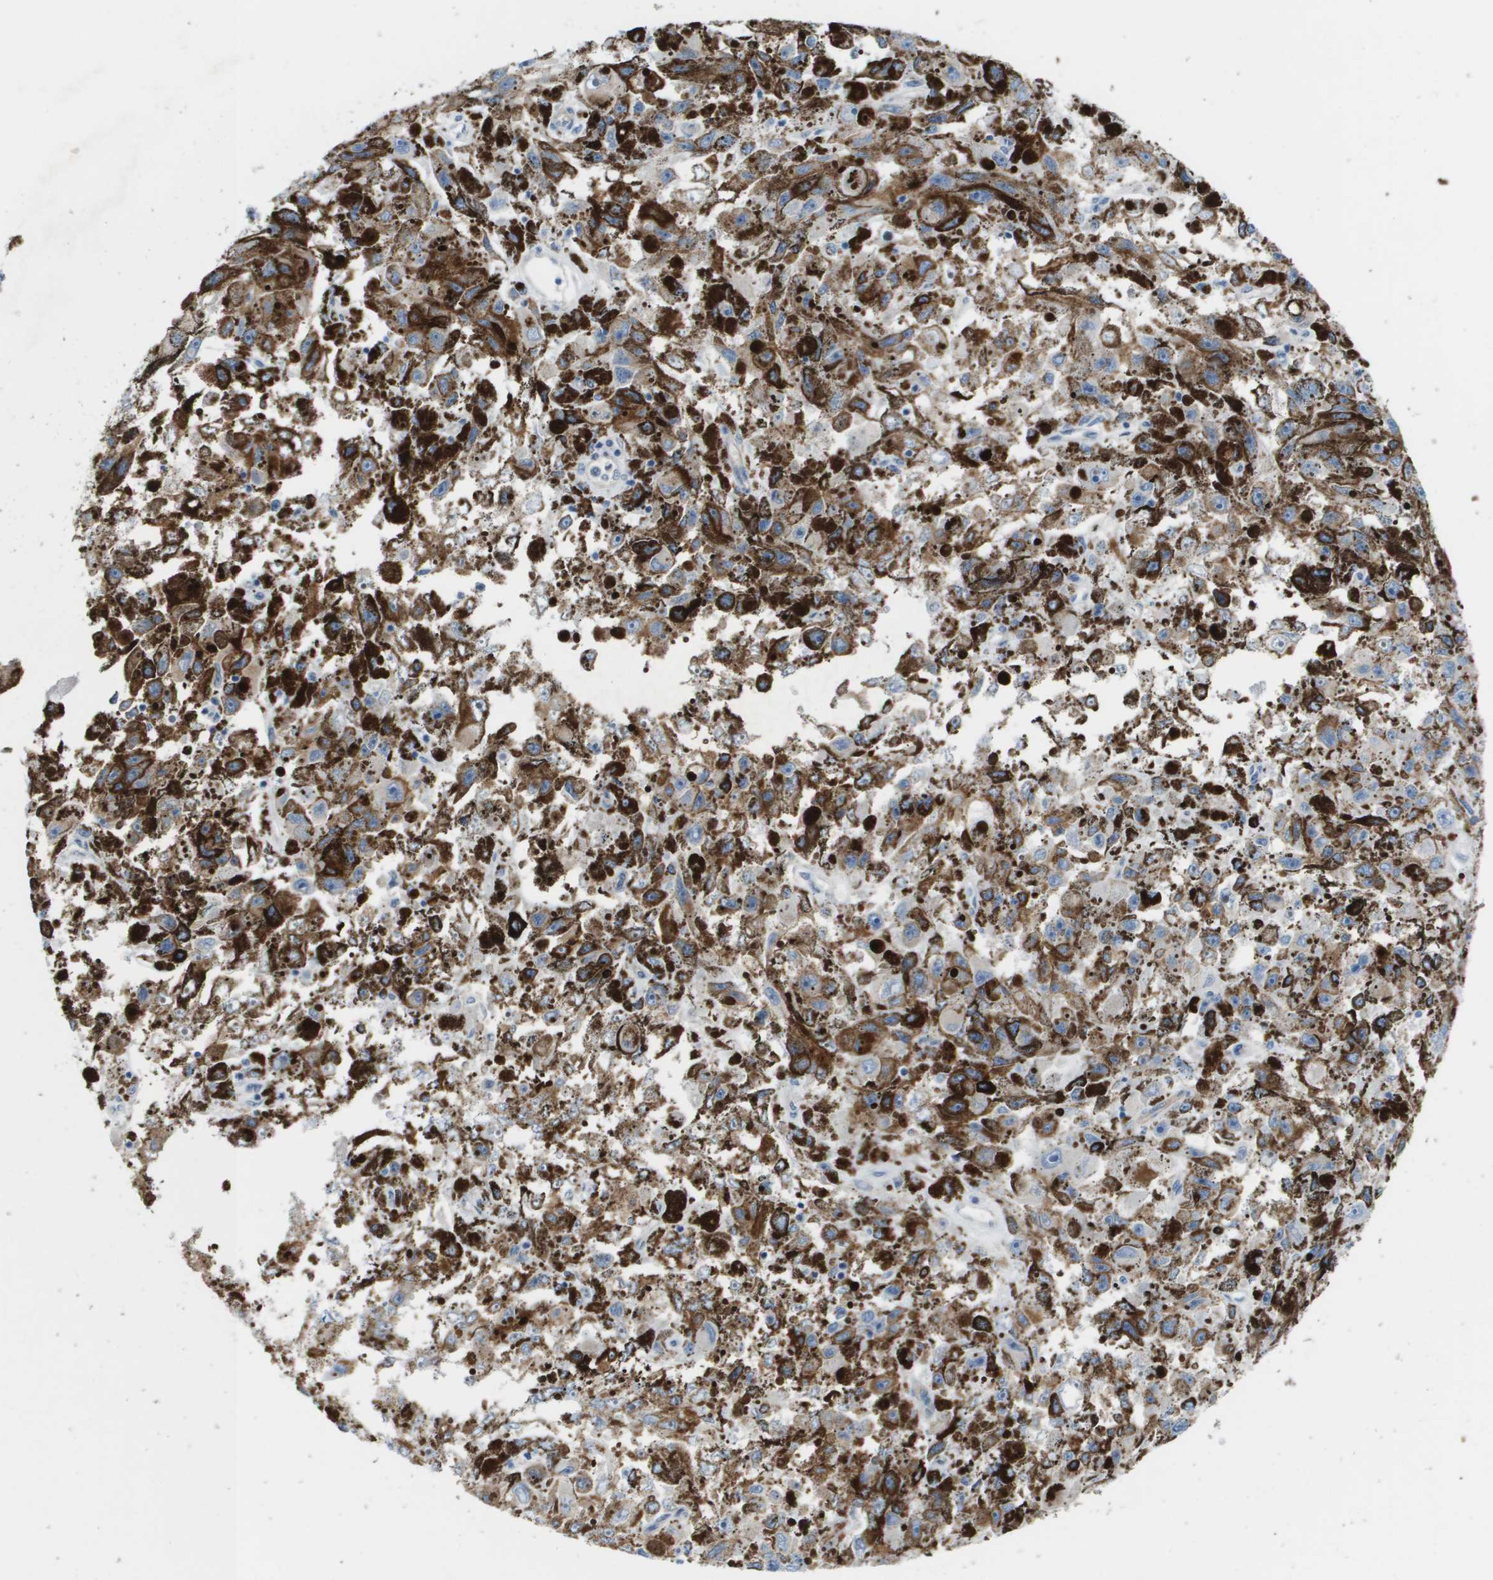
{"staining": {"intensity": "negative", "quantity": "none", "location": "none"}, "tissue": "melanoma", "cell_type": "Tumor cells", "image_type": "cancer", "snomed": [{"axis": "morphology", "description": "Malignant melanoma, NOS"}, {"axis": "topography", "description": "Skin"}], "caption": "This is an immunohistochemistry (IHC) histopathology image of malignant melanoma. There is no expression in tumor cells.", "gene": "CD46", "patient": {"sex": "female", "age": 104}}